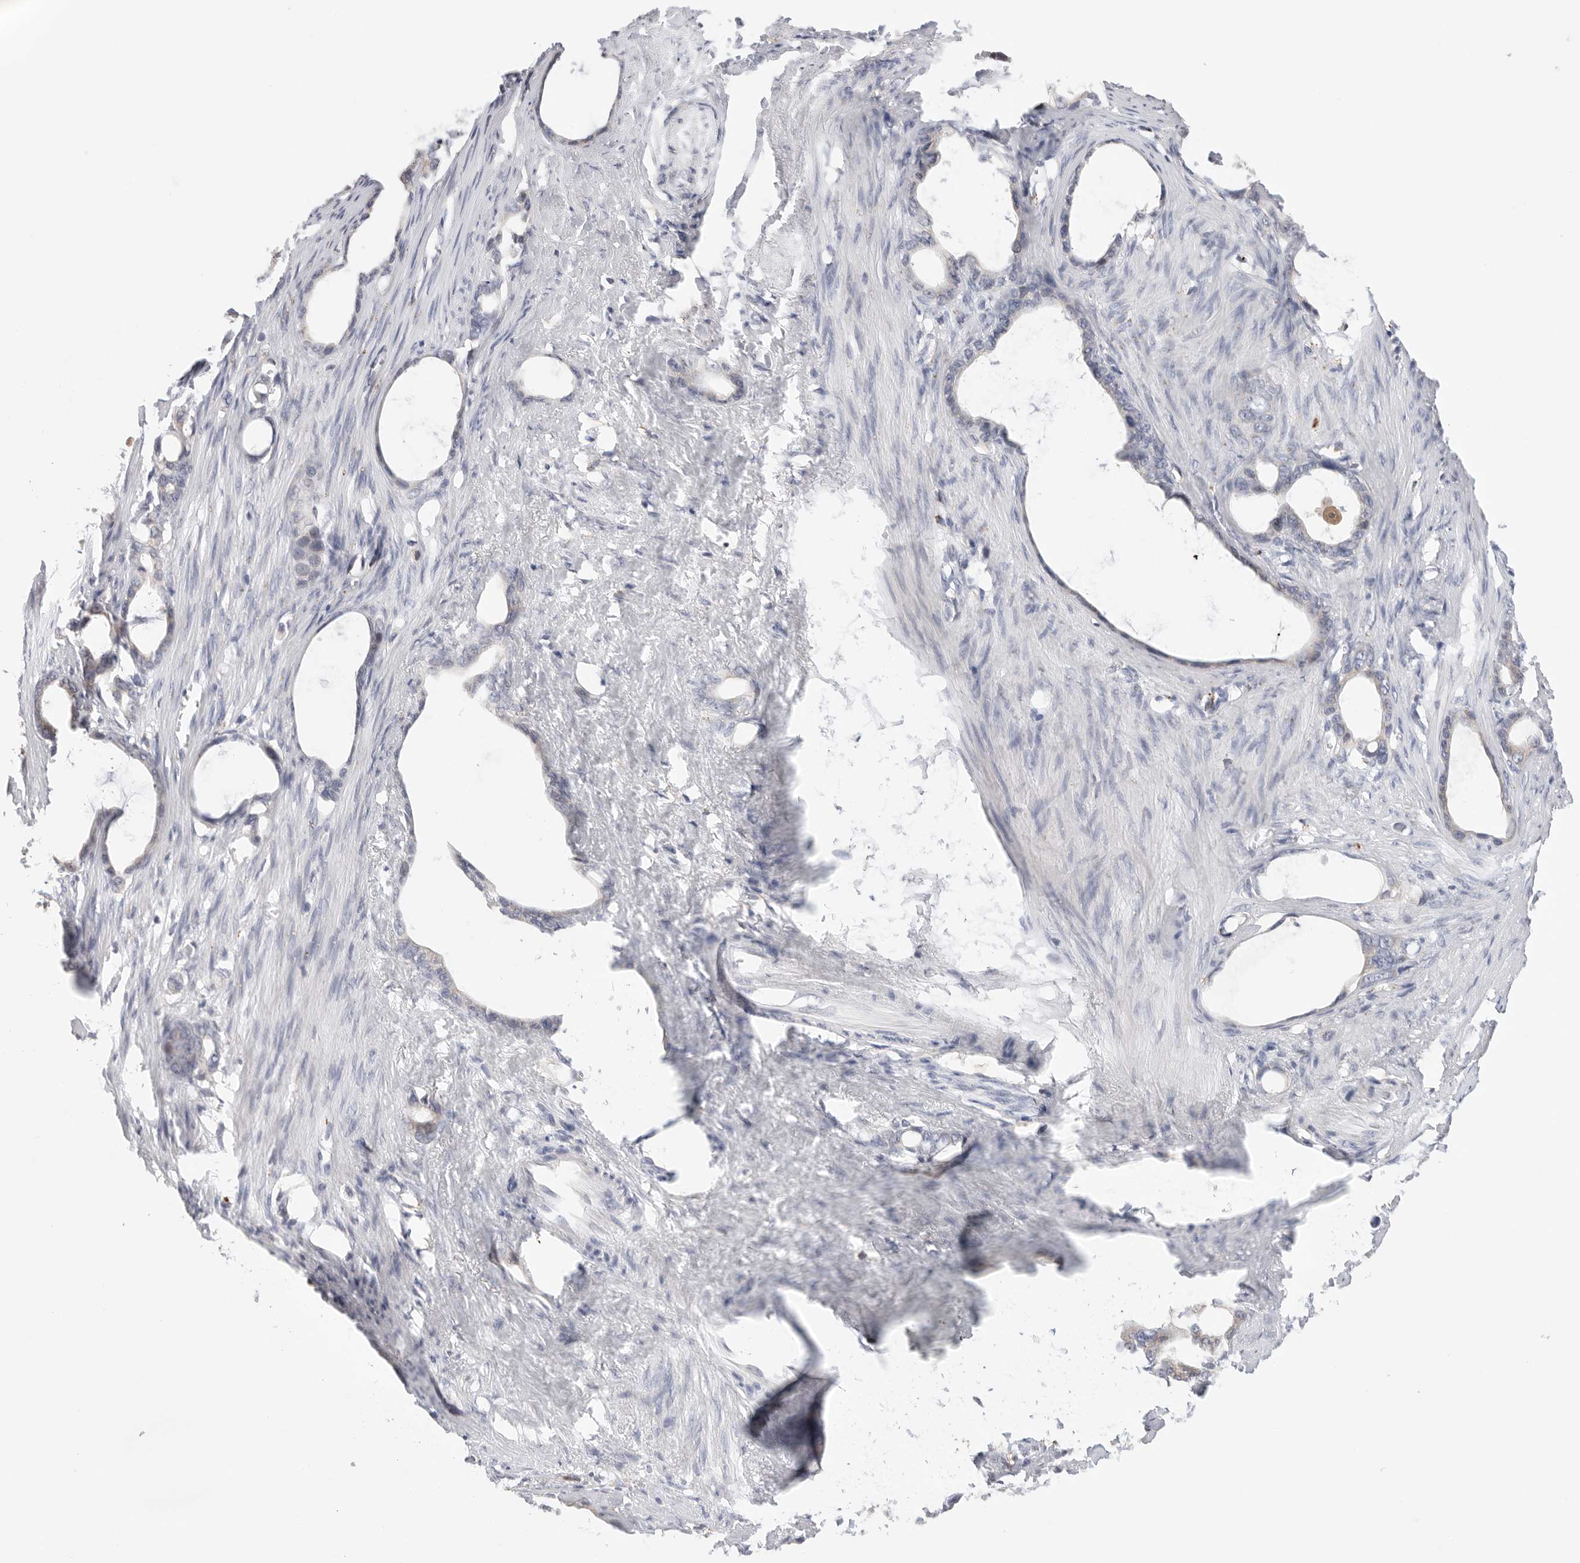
{"staining": {"intensity": "negative", "quantity": "none", "location": "none"}, "tissue": "stomach cancer", "cell_type": "Tumor cells", "image_type": "cancer", "snomed": [{"axis": "morphology", "description": "Adenocarcinoma, NOS"}, {"axis": "topography", "description": "Stomach"}], "caption": "High magnification brightfield microscopy of stomach cancer stained with DAB (3,3'-diaminobenzidine) (brown) and counterstained with hematoxylin (blue): tumor cells show no significant staining.", "gene": "GGH", "patient": {"sex": "female", "age": 75}}